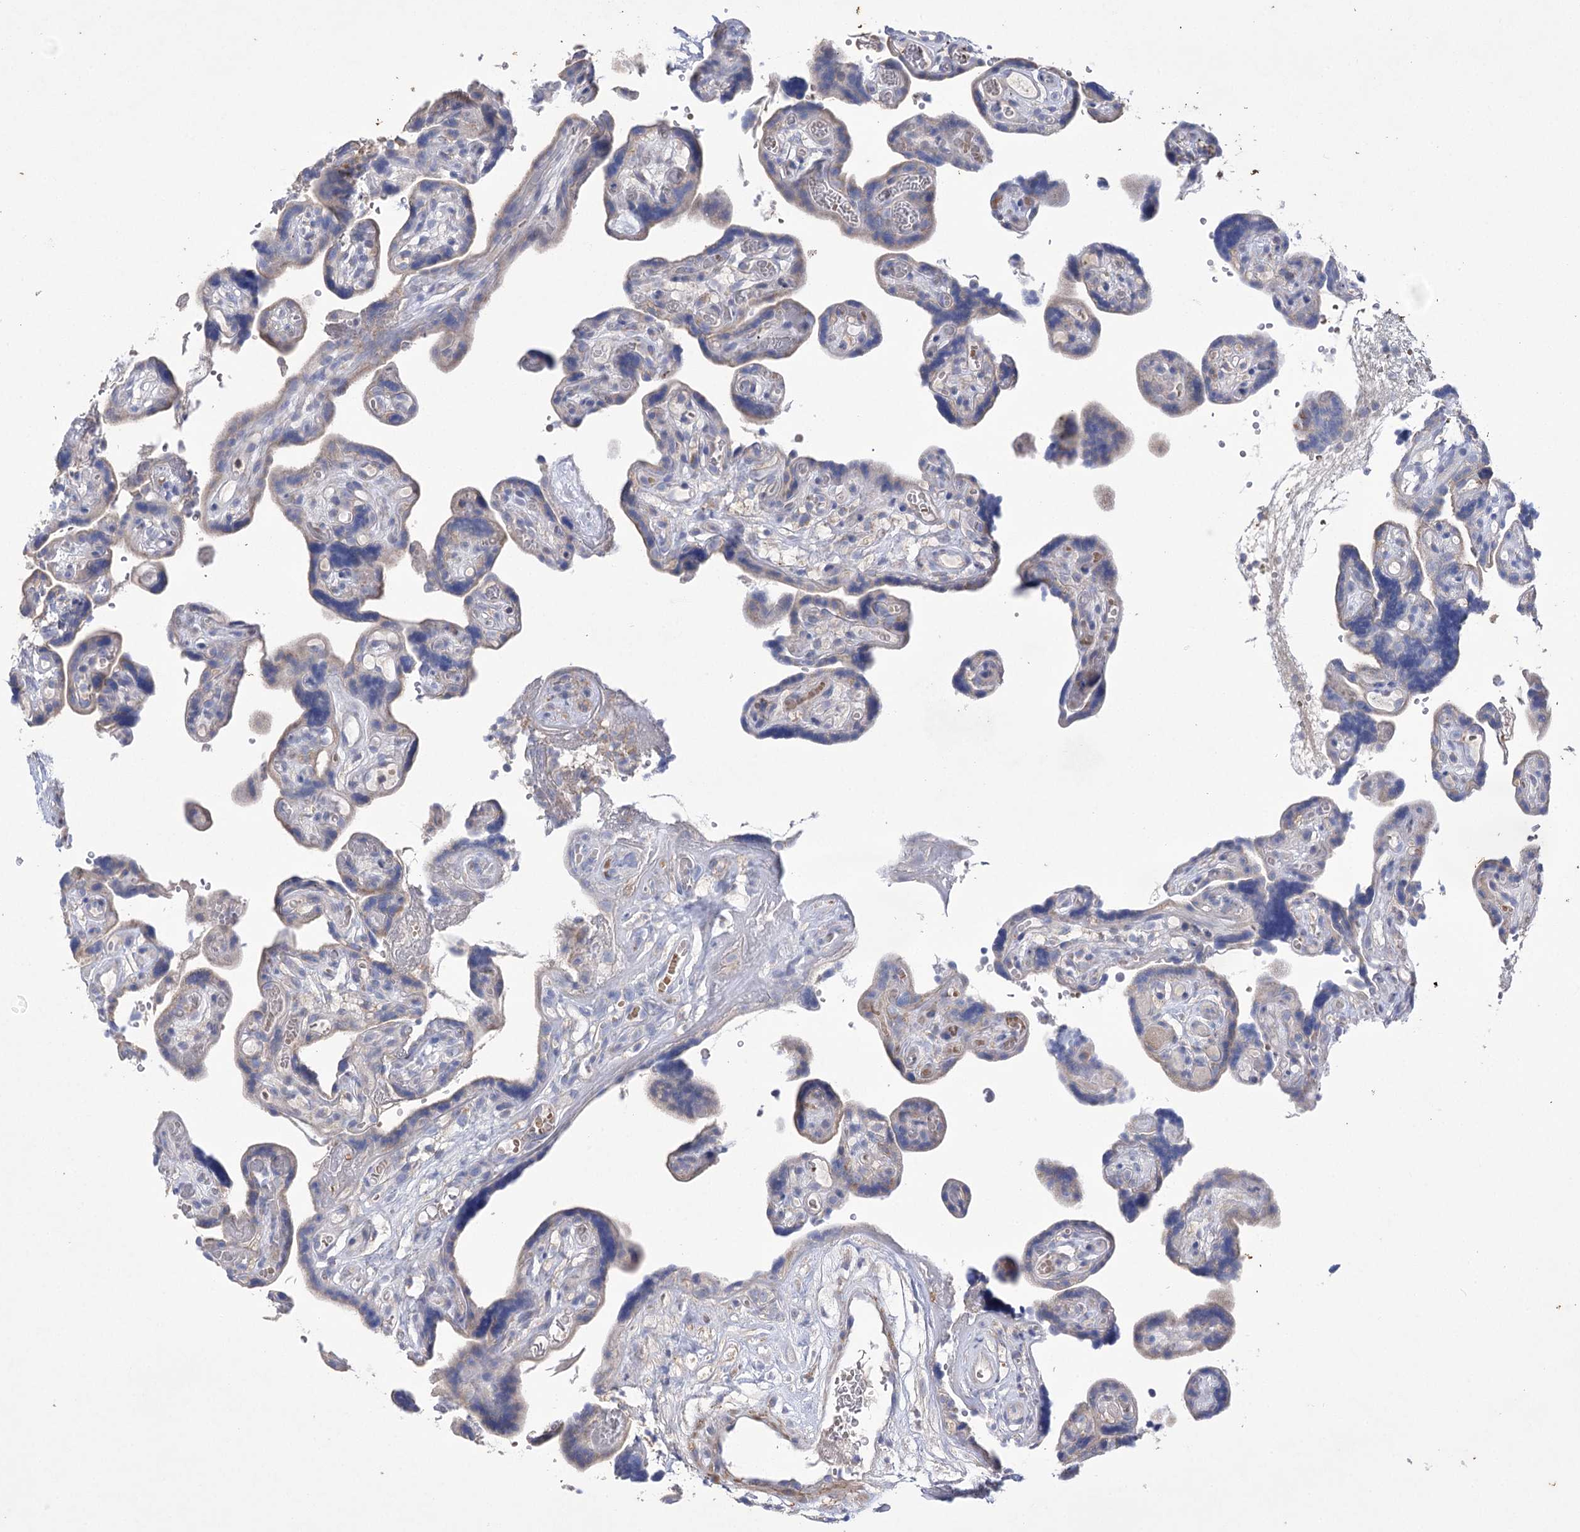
{"staining": {"intensity": "negative", "quantity": "none", "location": "none"}, "tissue": "placenta", "cell_type": "Decidual cells", "image_type": "normal", "snomed": [{"axis": "morphology", "description": "Normal tissue, NOS"}, {"axis": "topography", "description": "Placenta"}], "caption": "A high-resolution micrograph shows immunohistochemistry staining of normal placenta, which demonstrates no significant positivity in decidual cells.", "gene": "COX15", "patient": {"sex": "female", "age": 30}}